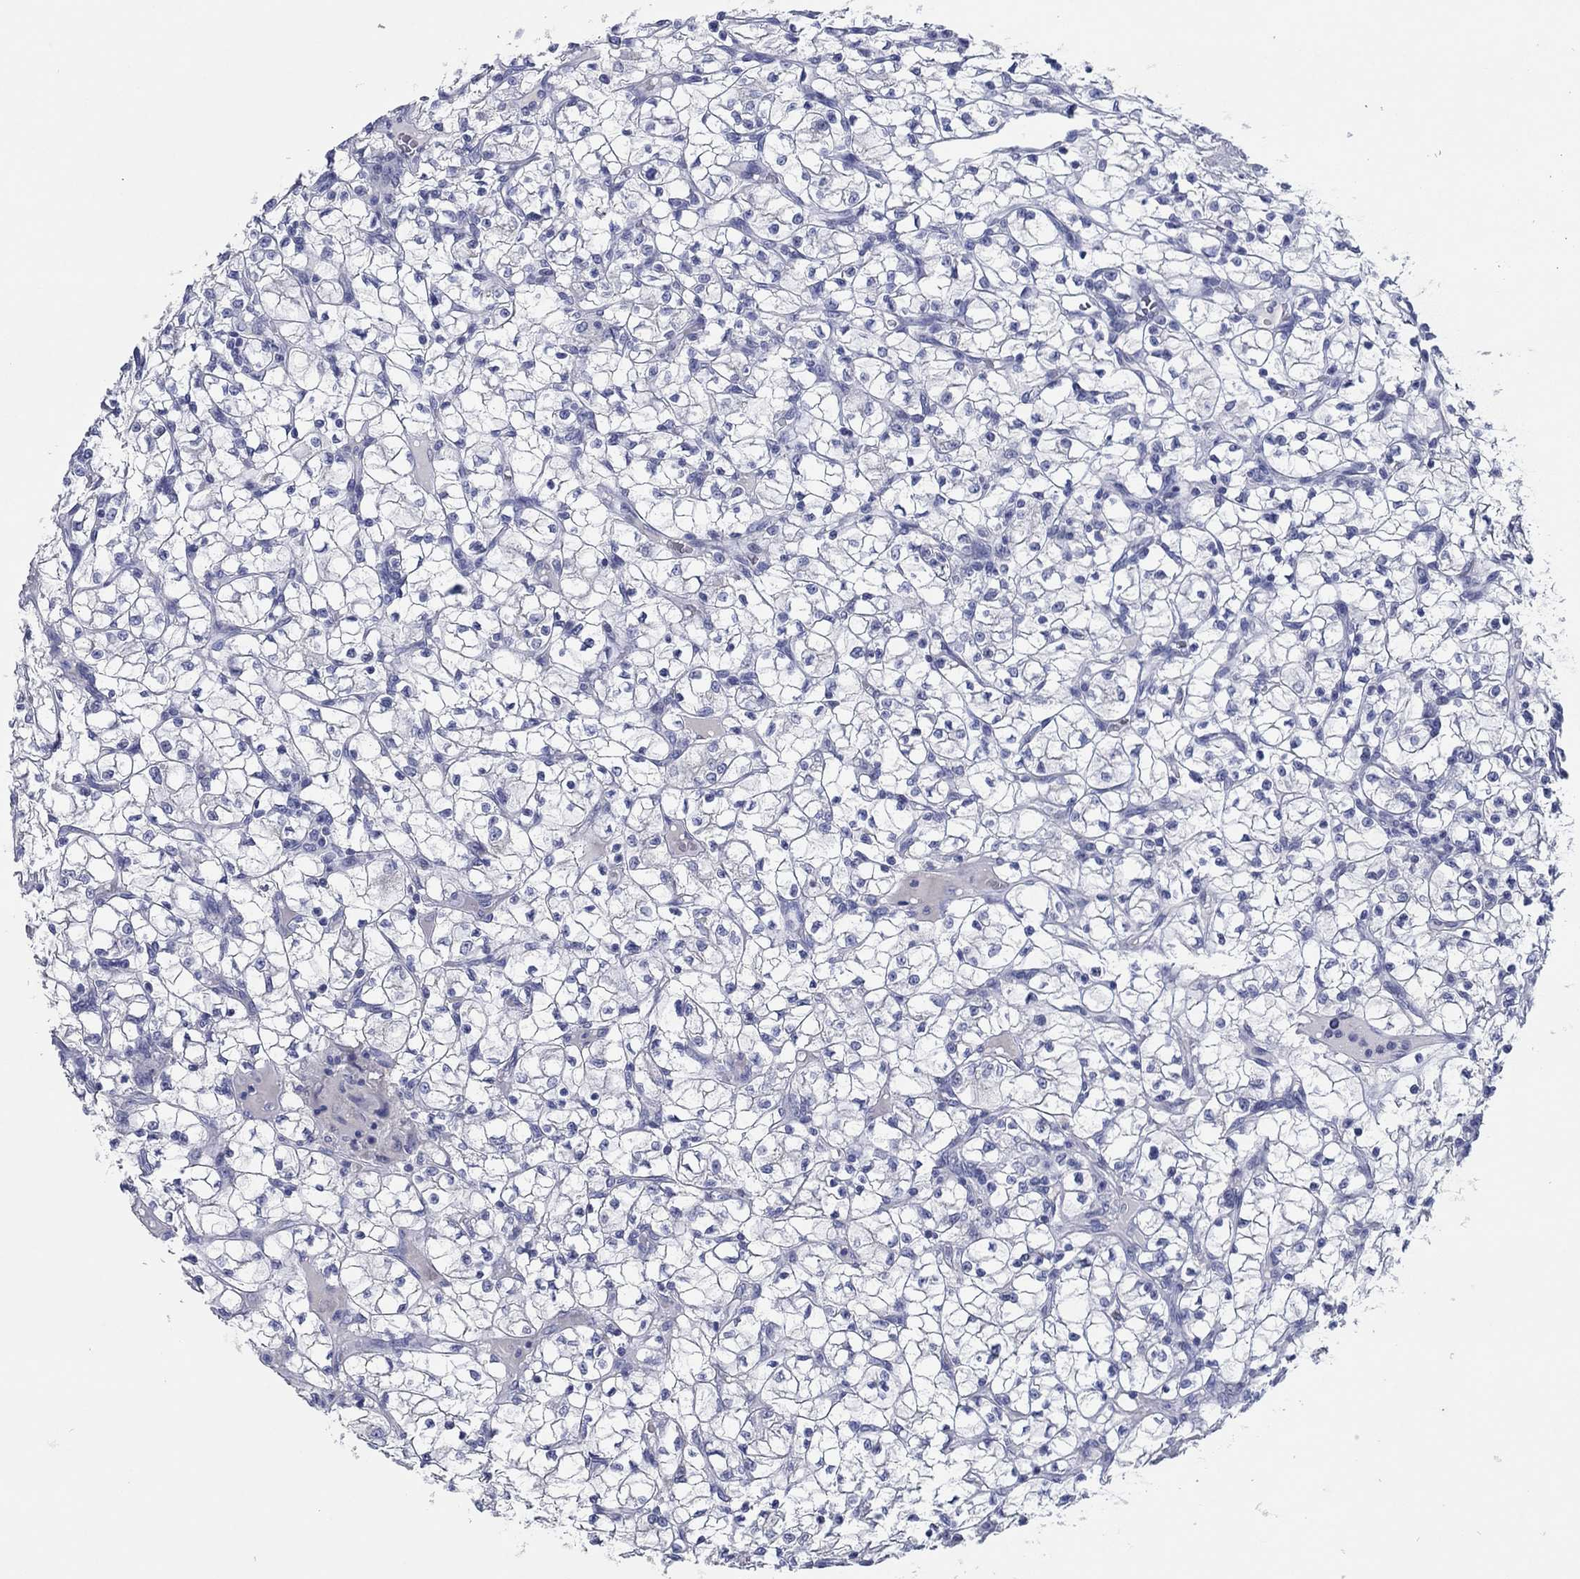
{"staining": {"intensity": "negative", "quantity": "none", "location": "none"}, "tissue": "renal cancer", "cell_type": "Tumor cells", "image_type": "cancer", "snomed": [{"axis": "morphology", "description": "Adenocarcinoma, NOS"}, {"axis": "topography", "description": "Kidney"}], "caption": "Immunohistochemistry micrograph of neoplastic tissue: renal adenocarcinoma stained with DAB (3,3'-diaminobenzidine) displays no significant protein positivity in tumor cells.", "gene": "POU5F1", "patient": {"sex": "female", "age": 64}}